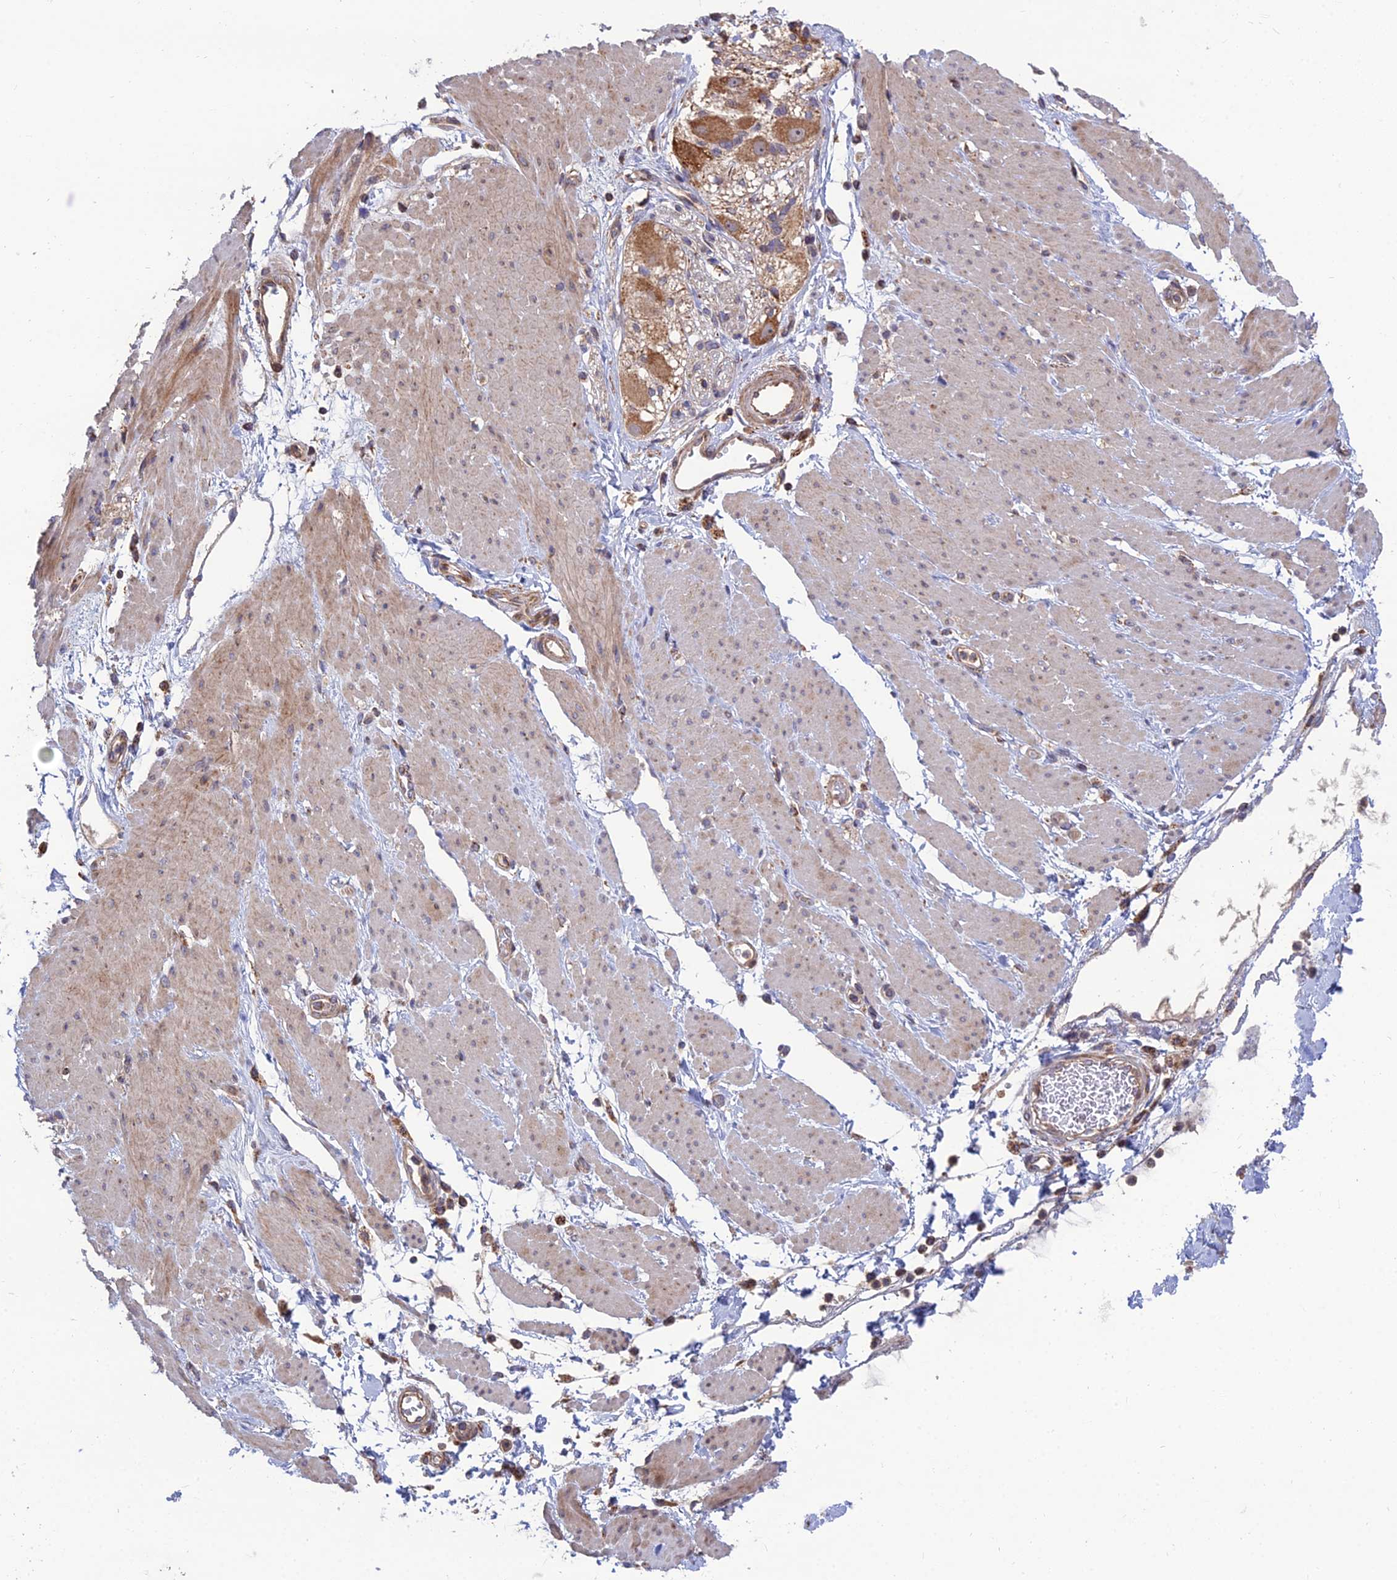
{"staining": {"intensity": "moderate", "quantity": ">75%", "location": "cytoplasmic/membranous"}, "tissue": "soft tissue", "cell_type": "Fibroblasts", "image_type": "normal", "snomed": [{"axis": "morphology", "description": "Normal tissue, NOS"}, {"axis": "morphology", "description": "Adenocarcinoma, NOS"}, {"axis": "topography", "description": "Duodenum"}, {"axis": "topography", "description": "Peripheral nerve tissue"}], "caption": "Protein staining of normal soft tissue shows moderate cytoplasmic/membranous positivity in about >75% of fibroblasts. (DAB IHC, brown staining for protein, blue staining for nuclei).", "gene": "RIC8B", "patient": {"sex": "female", "age": 60}}